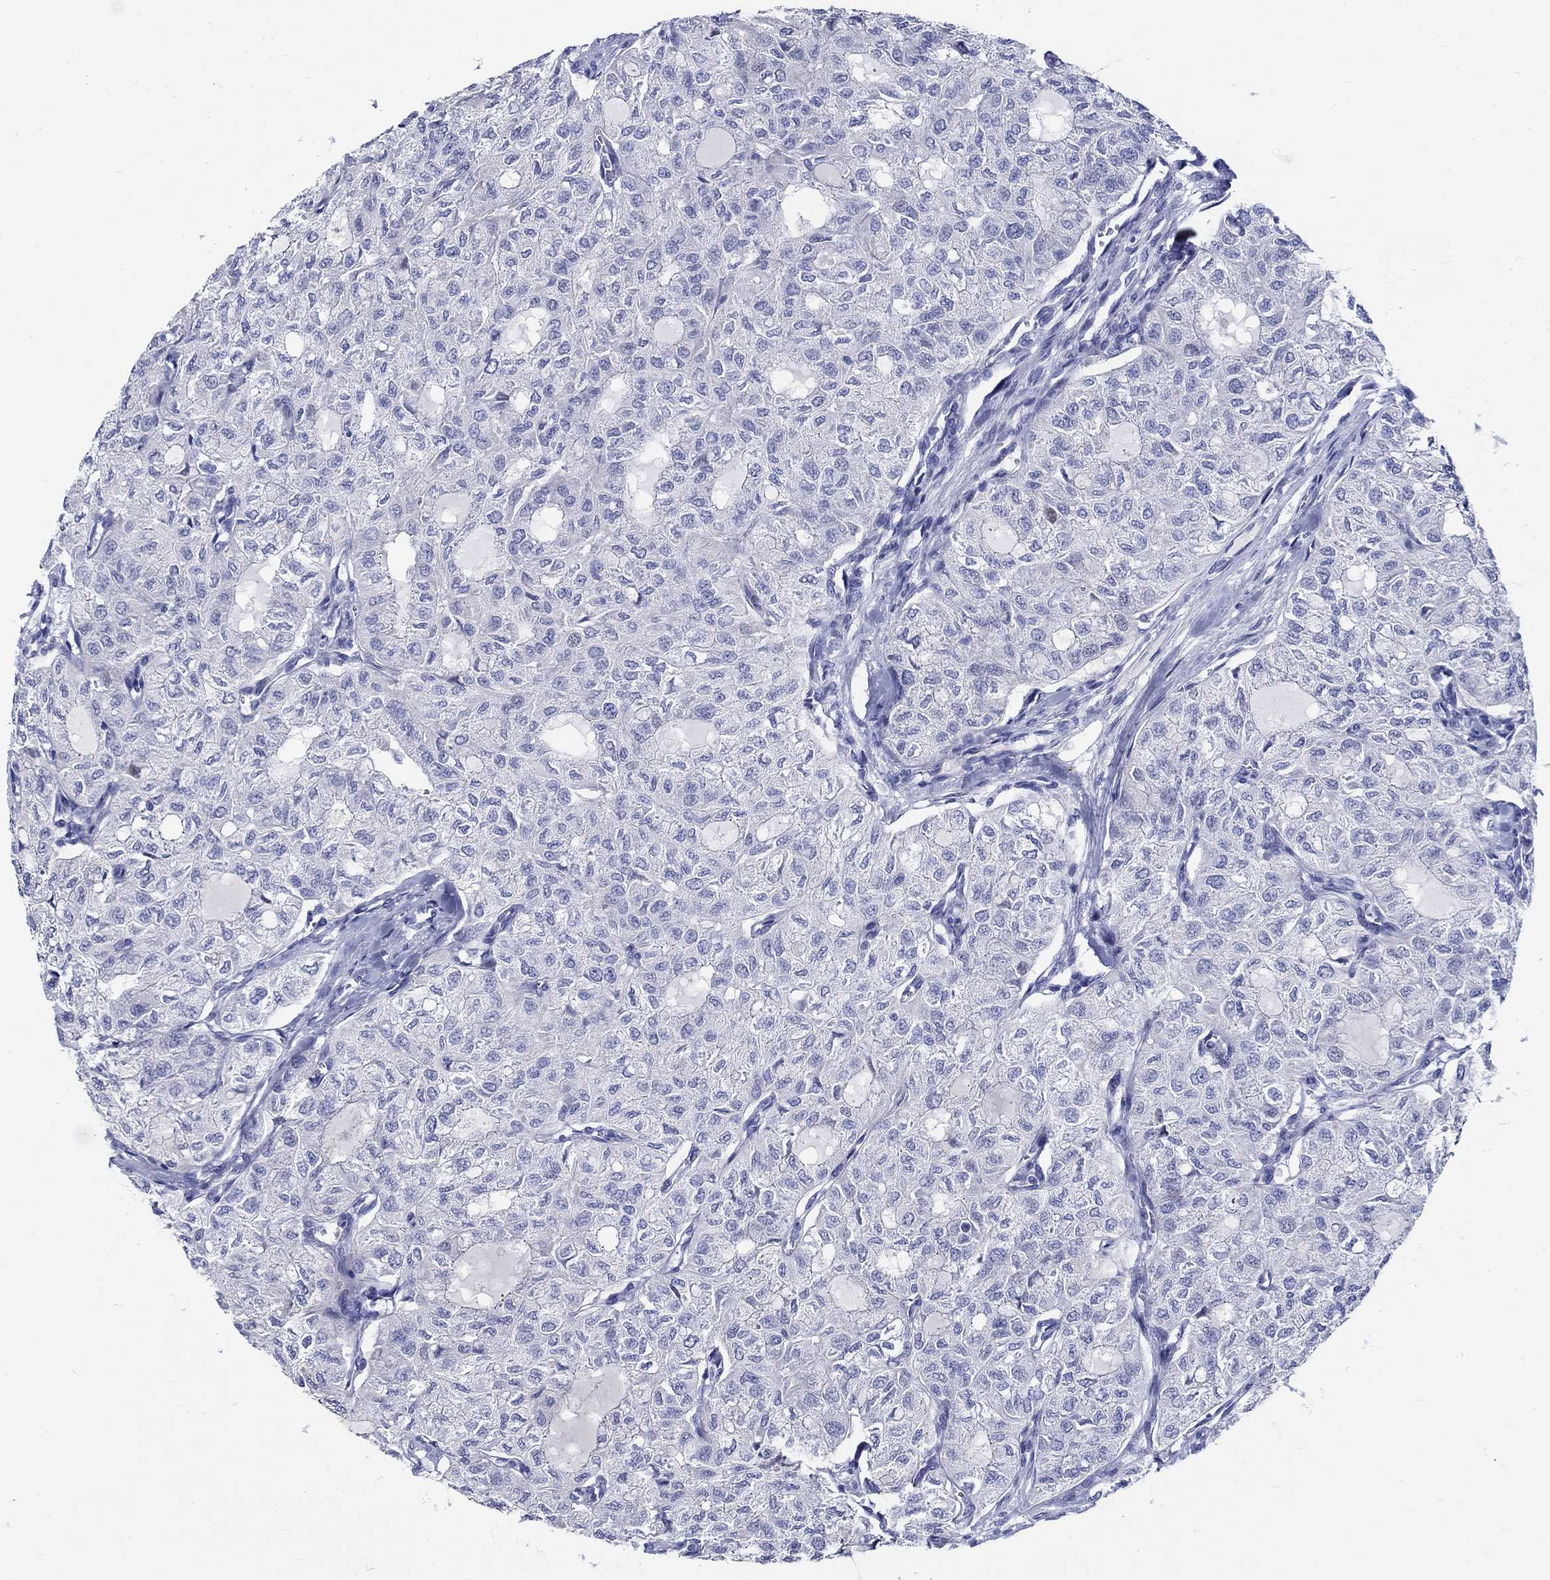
{"staining": {"intensity": "negative", "quantity": "none", "location": "none"}, "tissue": "thyroid cancer", "cell_type": "Tumor cells", "image_type": "cancer", "snomed": [{"axis": "morphology", "description": "Follicular adenoma carcinoma, NOS"}, {"axis": "topography", "description": "Thyroid gland"}], "caption": "Tumor cells show no significant protein expression in follicular adenoma carcinoma (thyroid).", "gene": "CRYGS", "patient": {"sex": "male", "age": 75}}